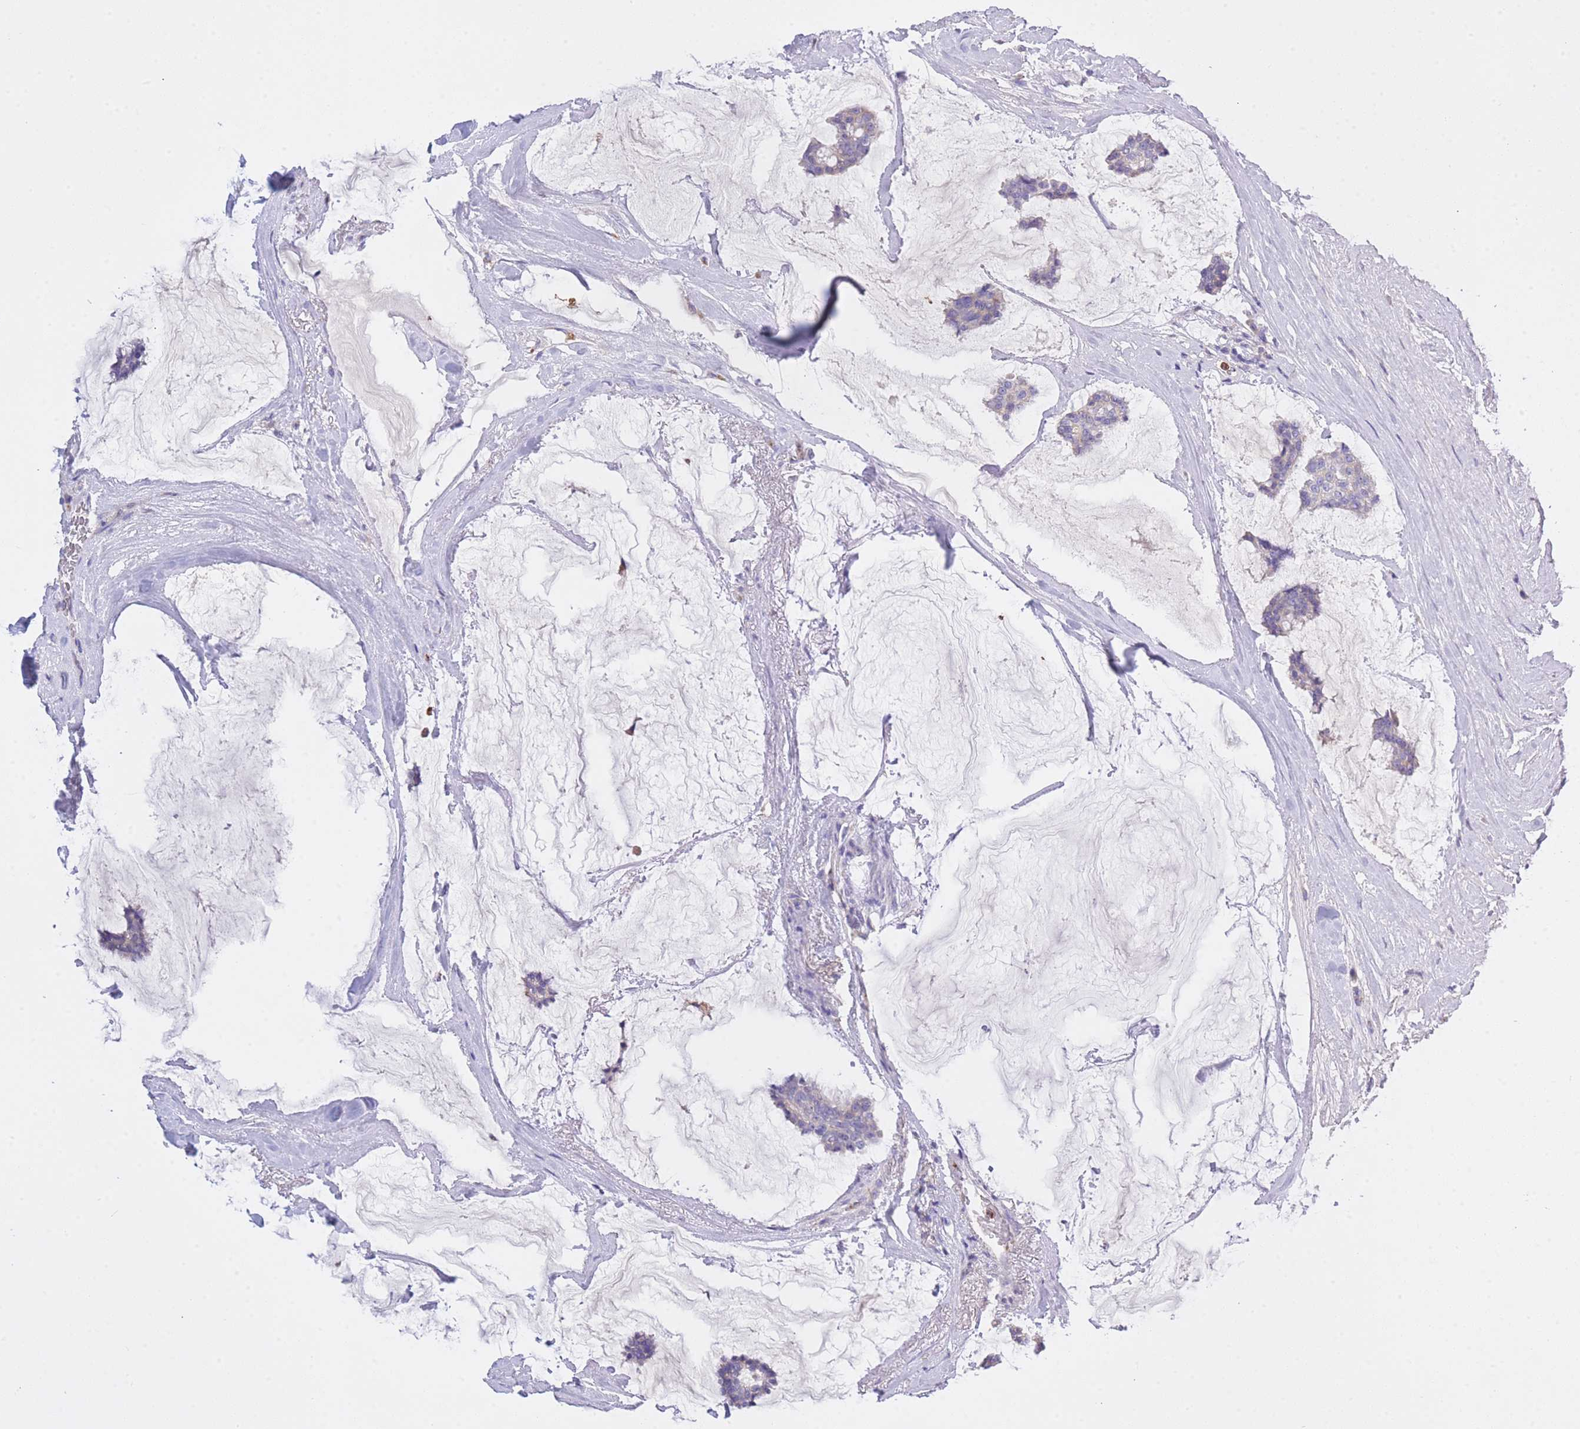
{"staining": {"intensity": "negative", "quantity": "none", "location": "none"}, "tissue": "breast cancer", "cell_type": "Tumor cells", "image_type": "cancer", "snomed": [{"axis": "morphology", "description": "Duct carcinoma"}, {"axis": "topography", "description": "Breast"}], "caption": "The histopathology image demonstrates no significant expression in tumor cells of breast cancer (intraductal carcinoma).", "gene": "CENPM", "patient": {"sex": "female", "age": 93}}